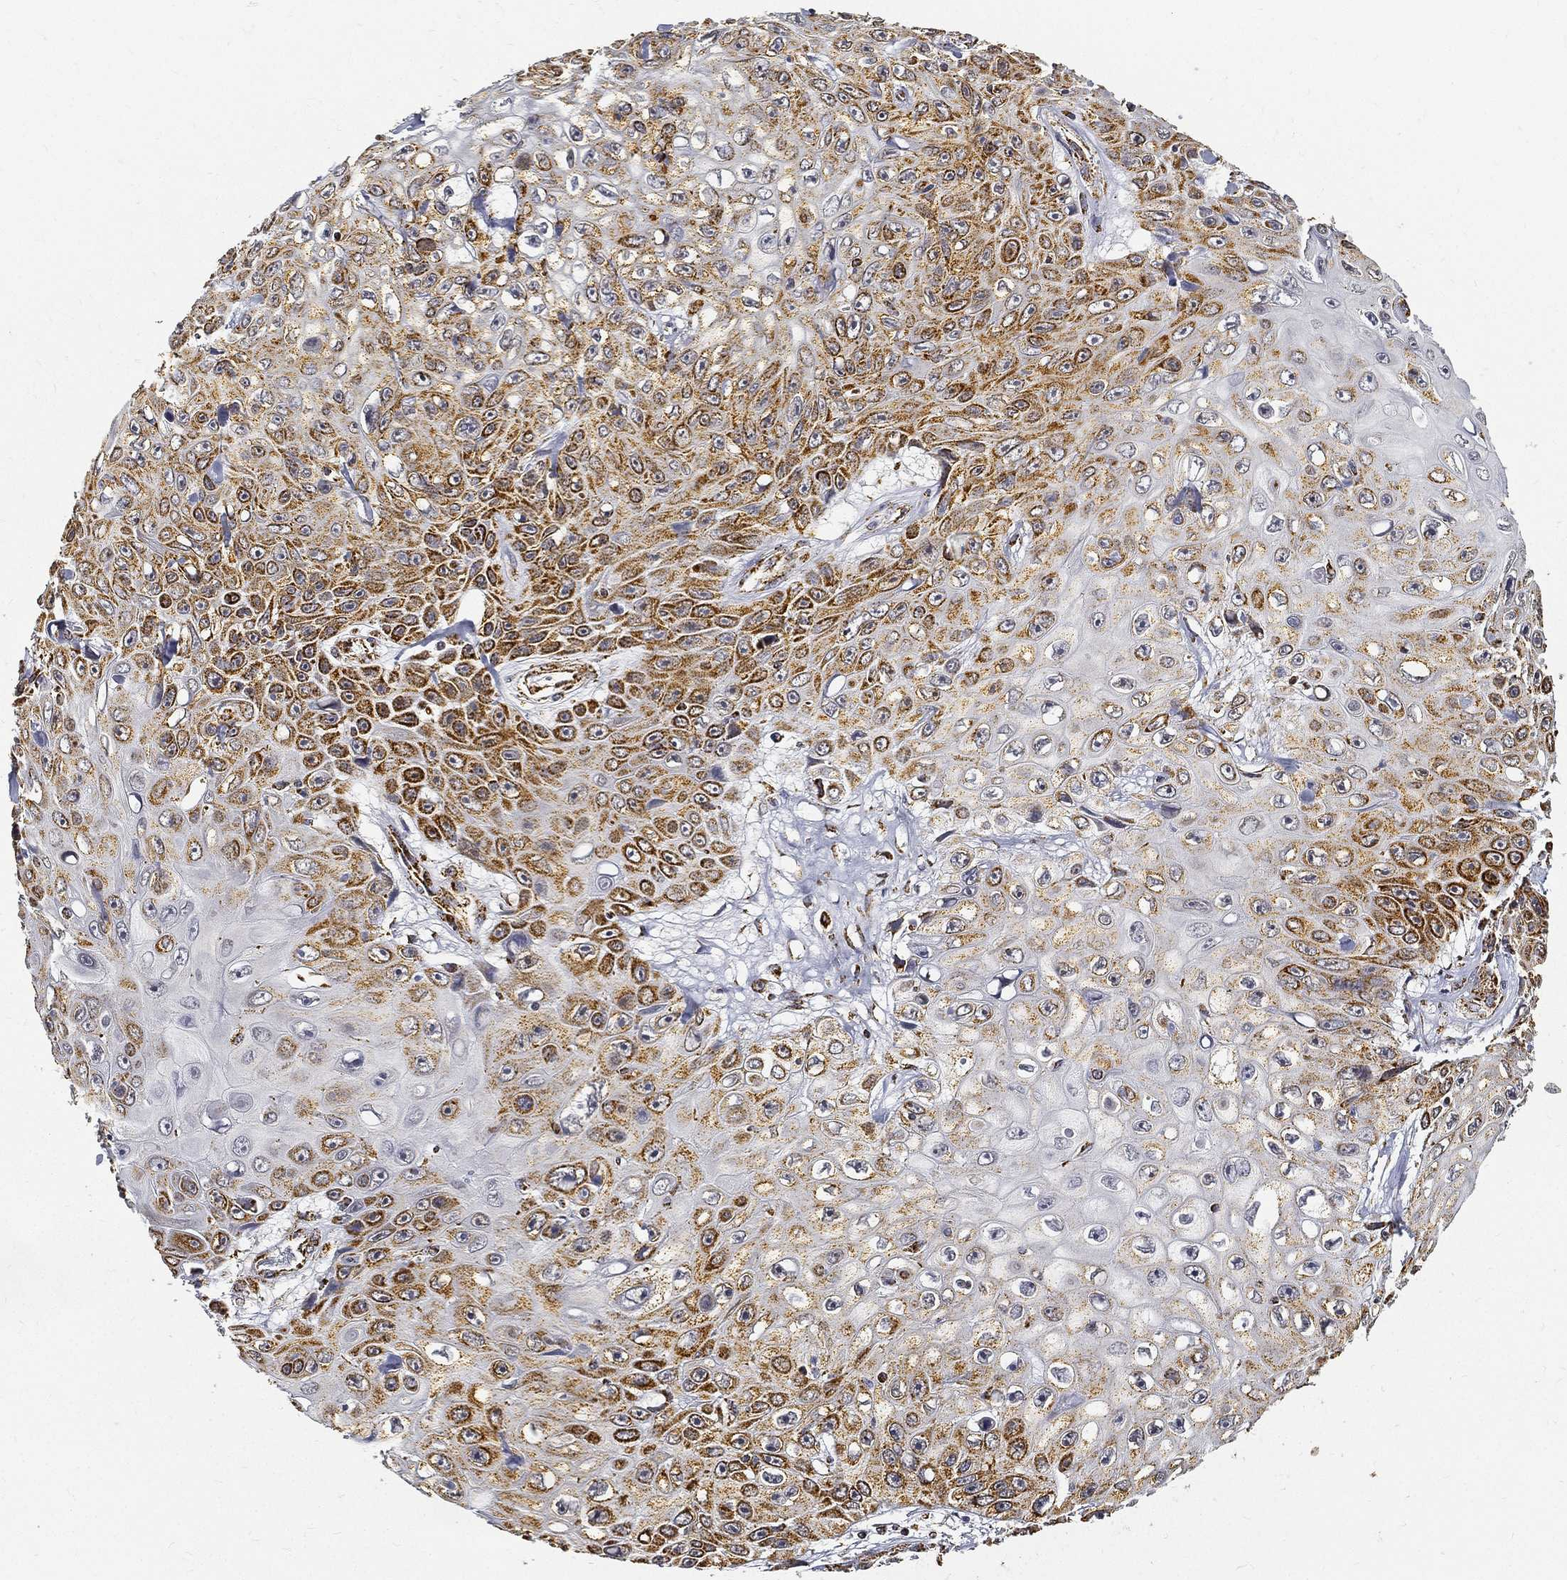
{"staining": {"intensity": "strong", "quantity": "25%-75%", "location": "cytoplasmic/membranous"}, "tissue": "skin cancer", "cell_type": "Tumor cells", "image_type": "cancer", "snomed": [{"axis": "morphology", "description": "Squamous cell carcinoma, NOS"}, {"axis": "topography", "description": "Skin"}], "caption": "Immunohistochemical staining of skin squamous cell carcinoma reveals strong cytoplasmic/membranous protein positivity in about 25%-75% of tumor cells. The staining was performed using DAB (3,3'-diaminobenzidine), with brown indicating positive protein expression. Nuclei are stained blue with hematoxylin.", "gene": "NDUFAB1", "patient": {"sex": "male", "age": 82}}